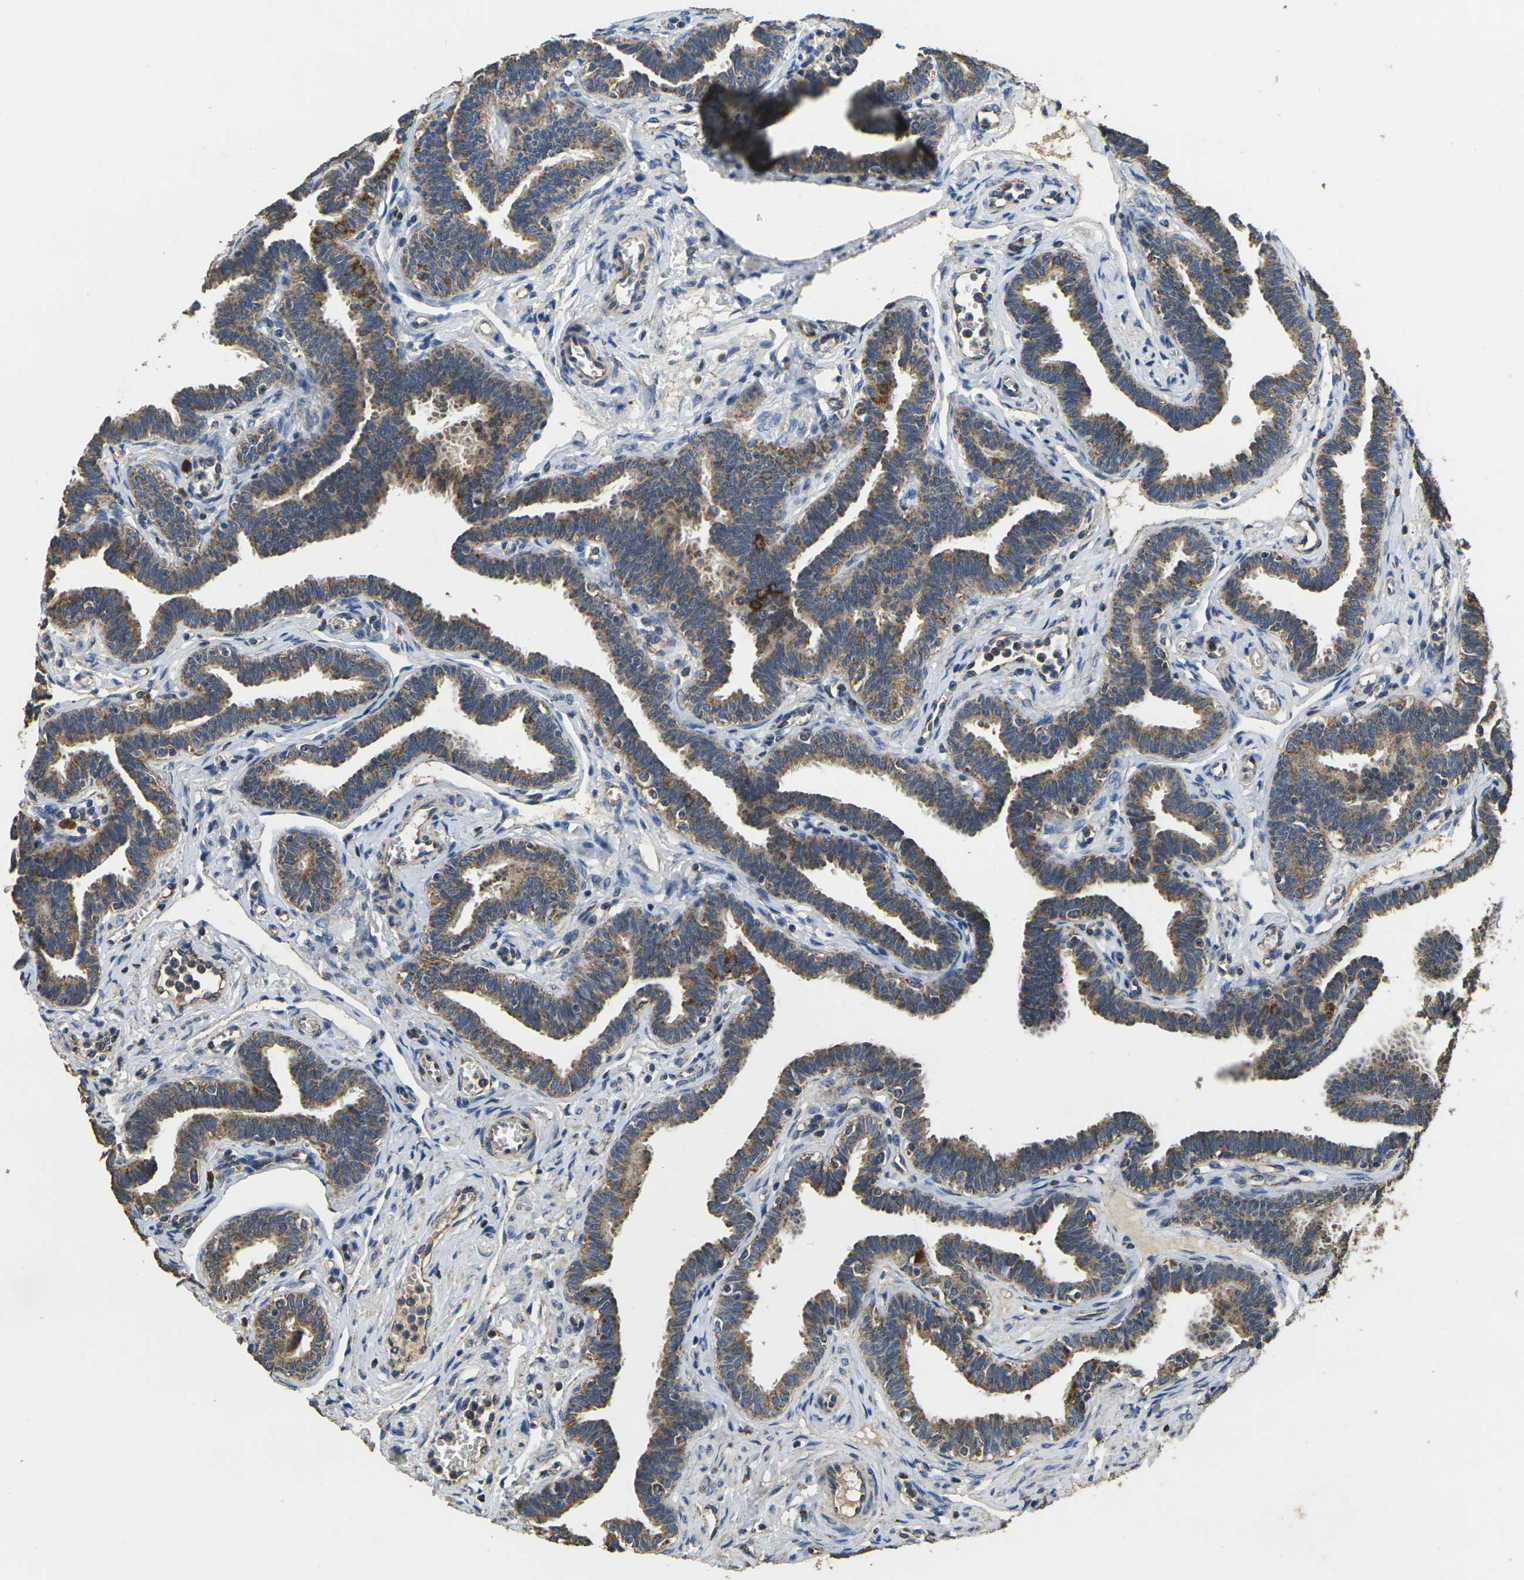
{"staining": {"intensity": "moderate", "quantity": ">75%", "location": "cytoplasmic/membranous"}, "tissue": "fallopian tube", "cell_type": "Glandular cells", "image_type": "normal", "snomed": [{"axis": "morphology", "description": "Normal tissue, NOS"}, {"axis": "topography", "description": "Fallopian tube"}, {"axis": "topography", "description": "Ovary"}], "caption": "A photomicrograph of fallopian tube stained for a protein shows moderate cytoplasmic/membranous brown staining in glandular cells.", "gene": "MAPK11", "patient": {"sex": "female", "age": 23}}